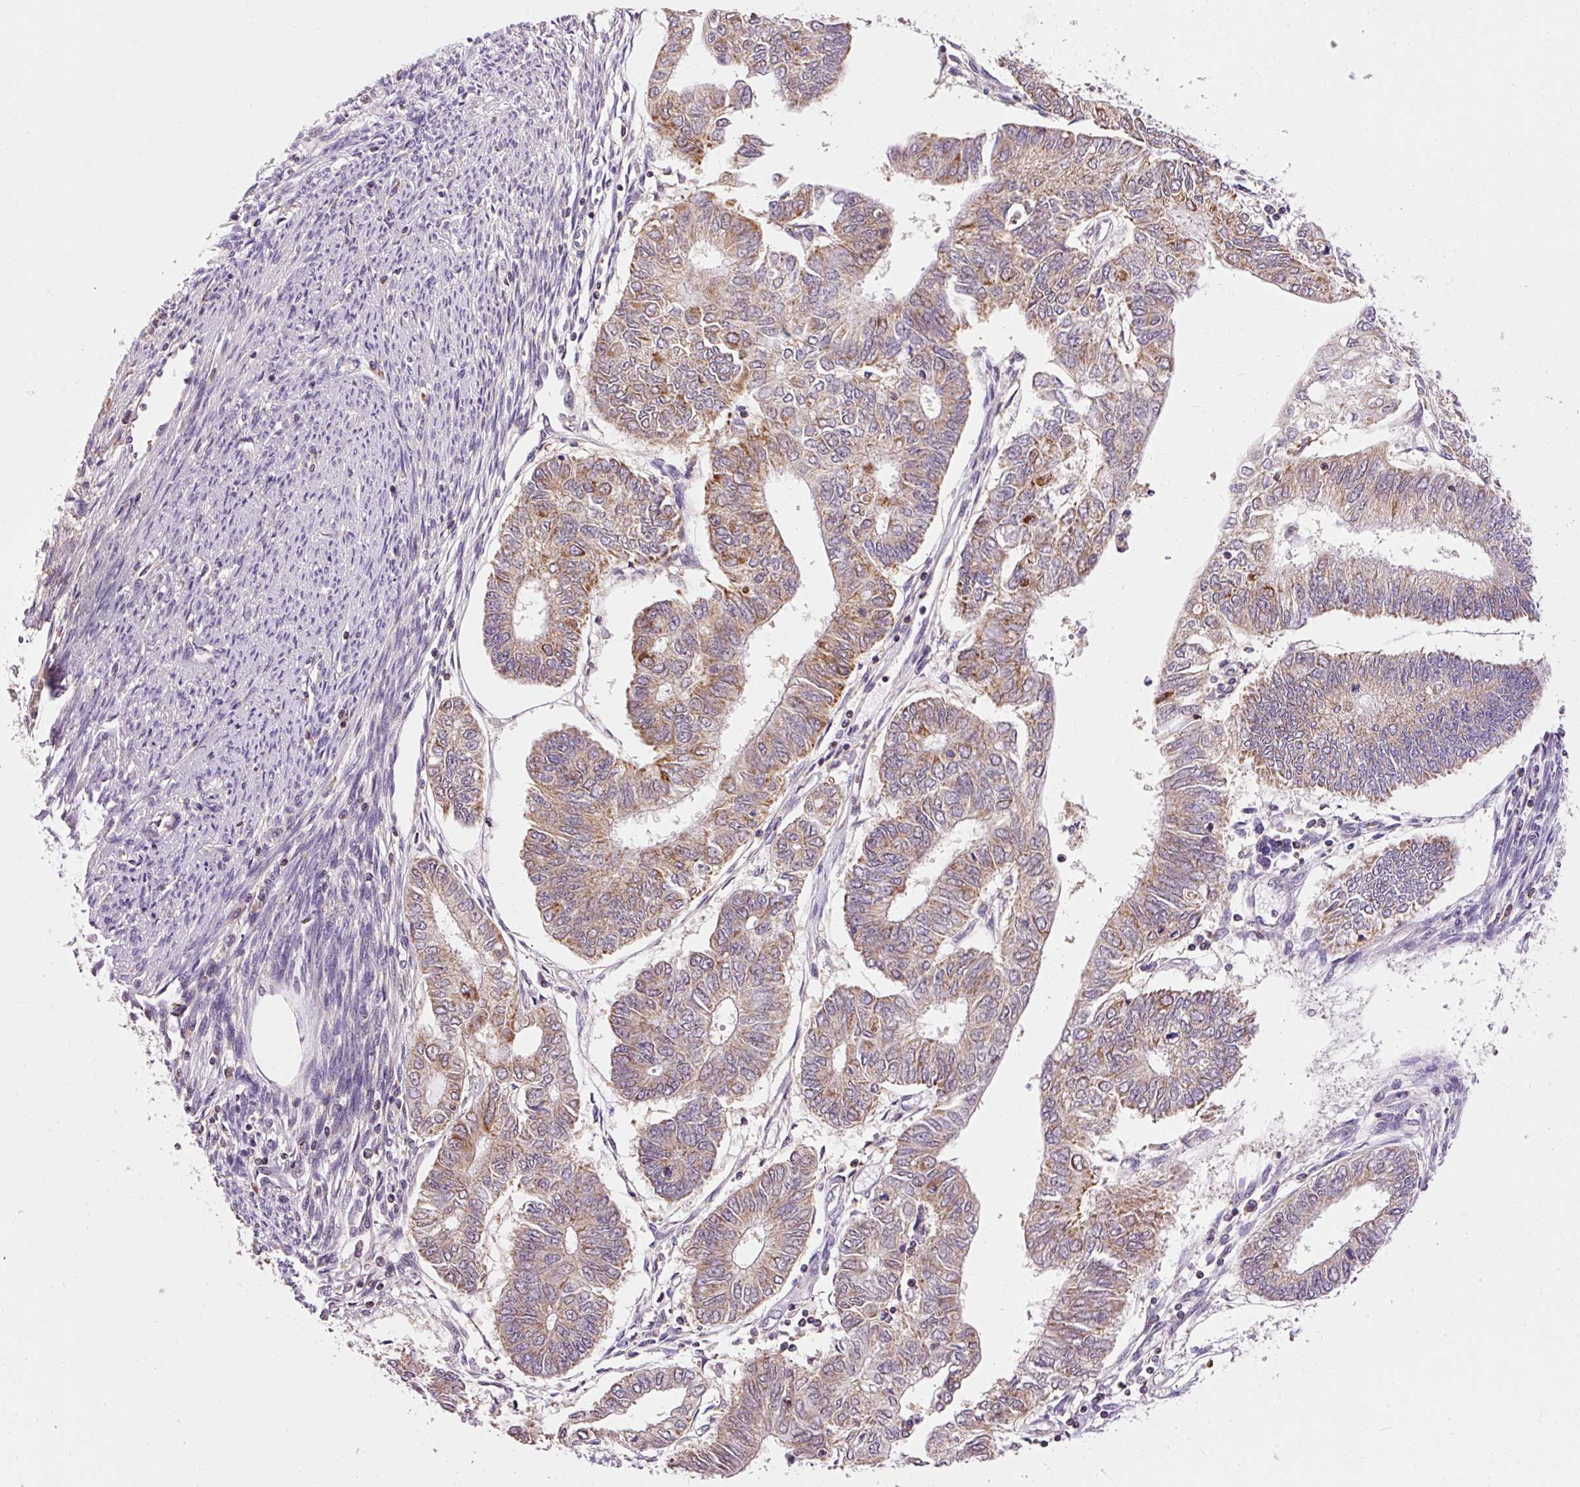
{"staining": {"intensity": "moderate", "quantity": ">75%", "location": "cytoplasmic/membranous"}, "tissue": "endometrial cancer", "cell_type": "Tumor cells", "image_type": "cancer", "snomed": [{"axis": "morphology", "description": "Adenocarcinoma, NOS"}, {"axis": "topography", "description": "Endometrium"}], "caption": "Immunohistochemical staining of endometrial cancer demonstrates moderate cytoplasmic/membranous protein positivity in about >75% of tumor cells. The staining is performed using DAB brown chromogen to label protein expression. The nuclei are counter-stained blue using hematoxylin.", "gene": "IMMT", "patient": {"sex": "female", "age": 68}}